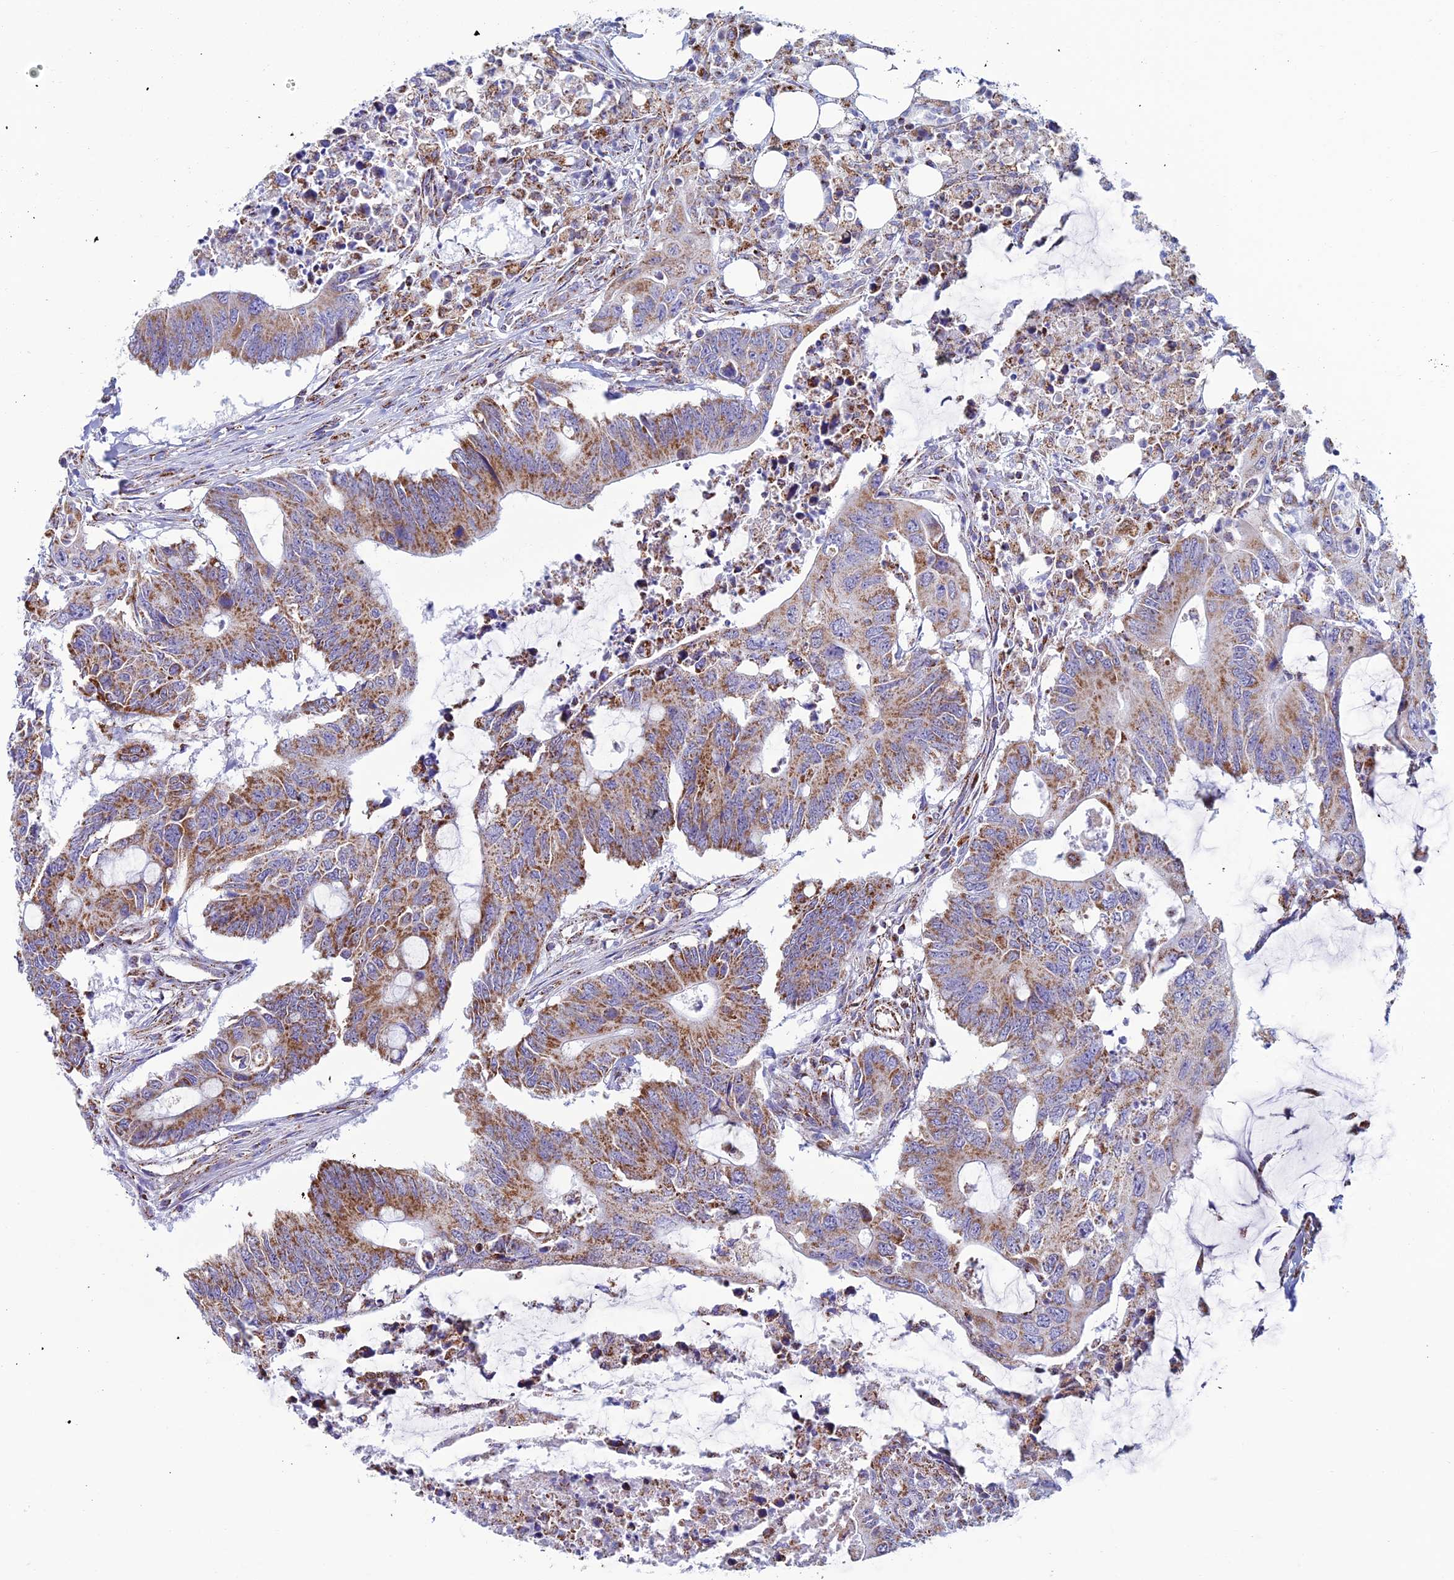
{"staining": {"intensity": "moderate", "quantity": ">75%", "location": "cytoplasmic/membranous"}, "tissue": "colorectal cancer", "cell_type": "Tumor cells", "image_type": "cancer", "snomed": [{"axis": "morphology", "description": "Adenocarcinoma, NOS"}, {"axis": "topography", "description": "Colon"}], "caption": "Colorectal cancer stained with a brown dye displays moderate cytoplasmic/membranous positive expression in approximately >75% of tumor cells.", "gene": "ZNG1B", "patient": {"sex": "male", "age": 71}}